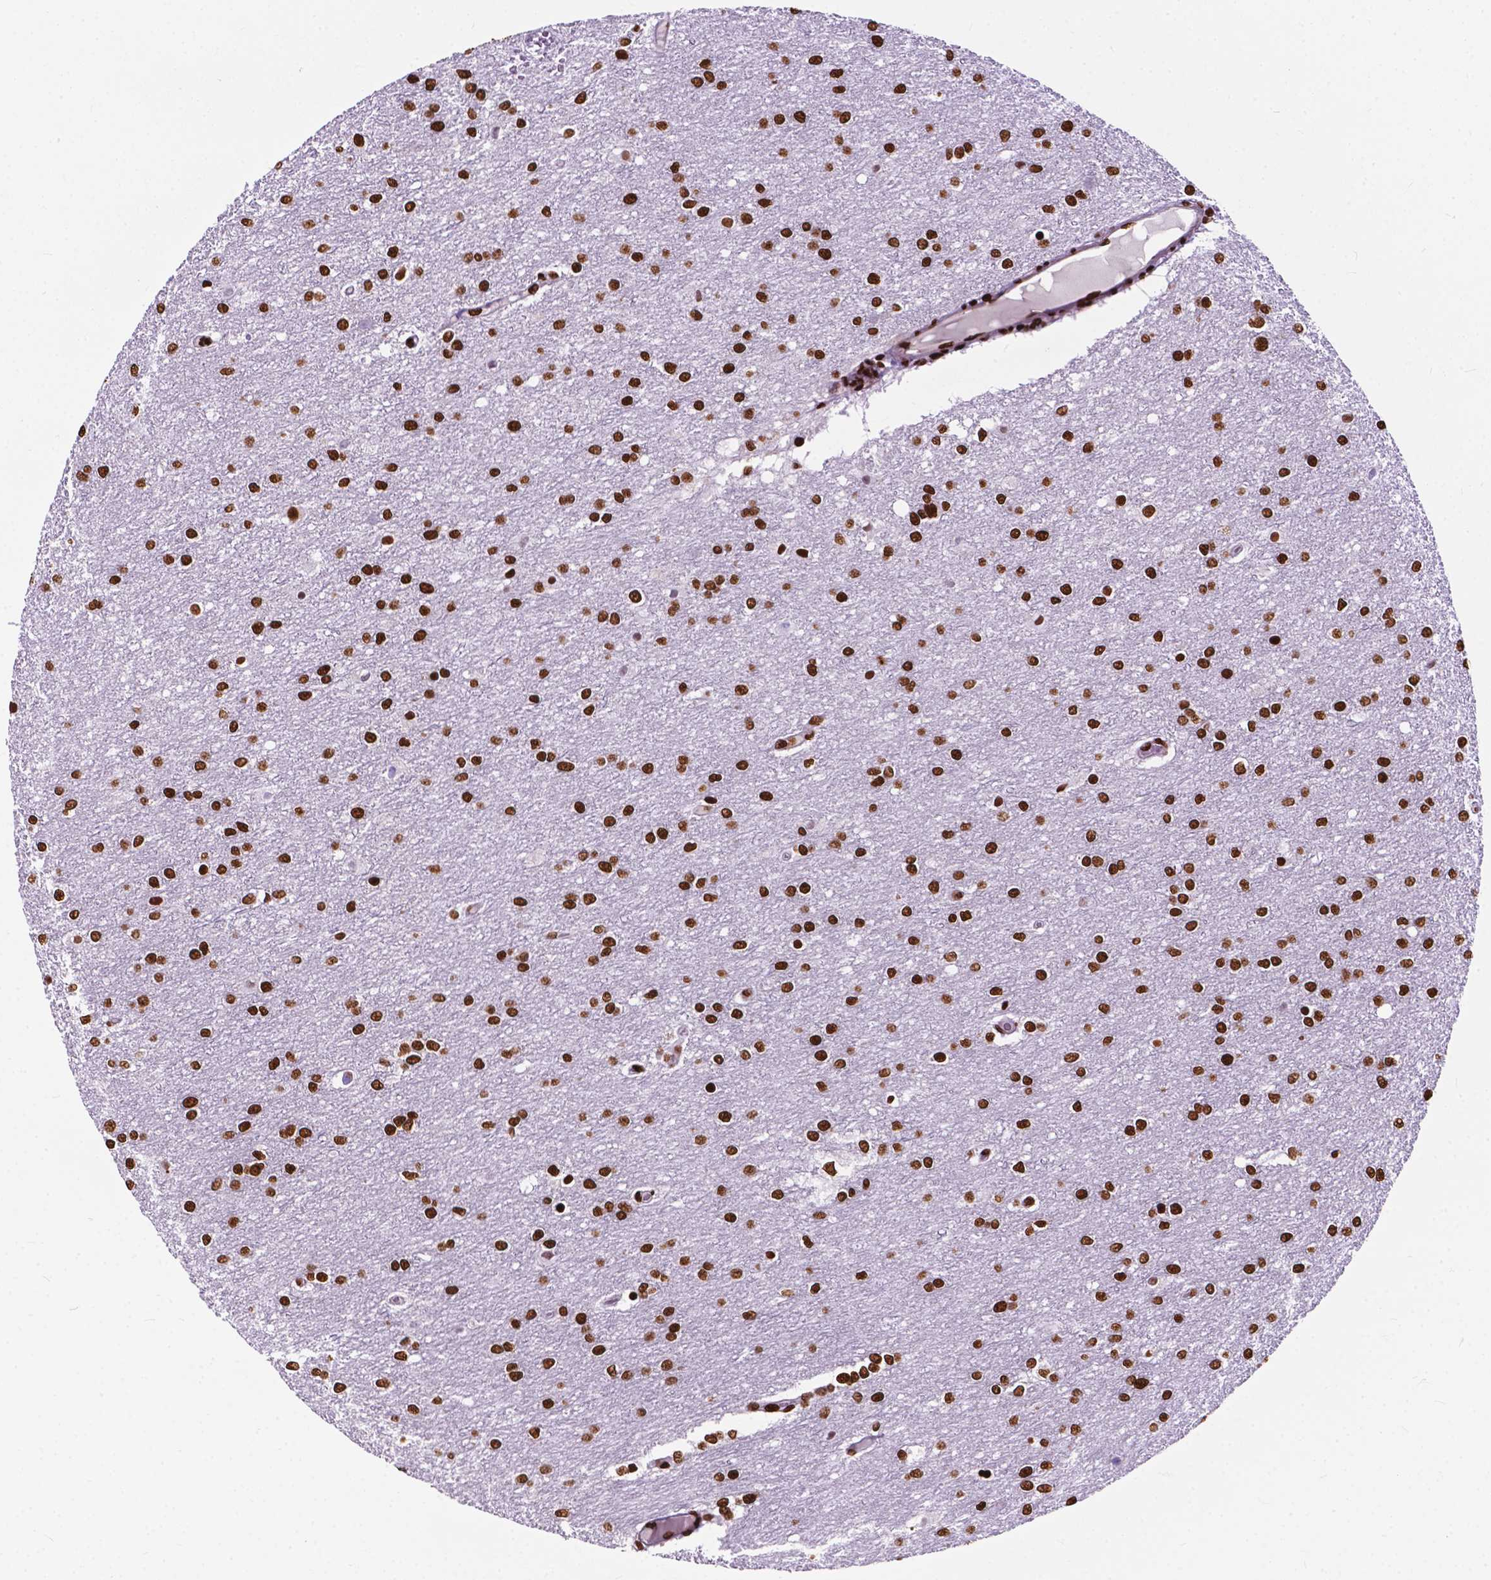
{"staining": {"intensity": "strong", "quantity": ">75%", "location": "nuclear"}, "tissue": "glioma", "cell_type": "Tumor cells", "image_type": "cancer", "snomed": [{"axis": "morphology", "description": "Glioma, malignant, High grade"}, {"axis": "topography", "description": "Brain"}], "caption": "An image of malignant glioma (high-grade) stained for a protein exhibits strong nuclear brown staining in tumor cells.", "gene": "SMIM5", "patient": {"sex": "female", "age": 61}}